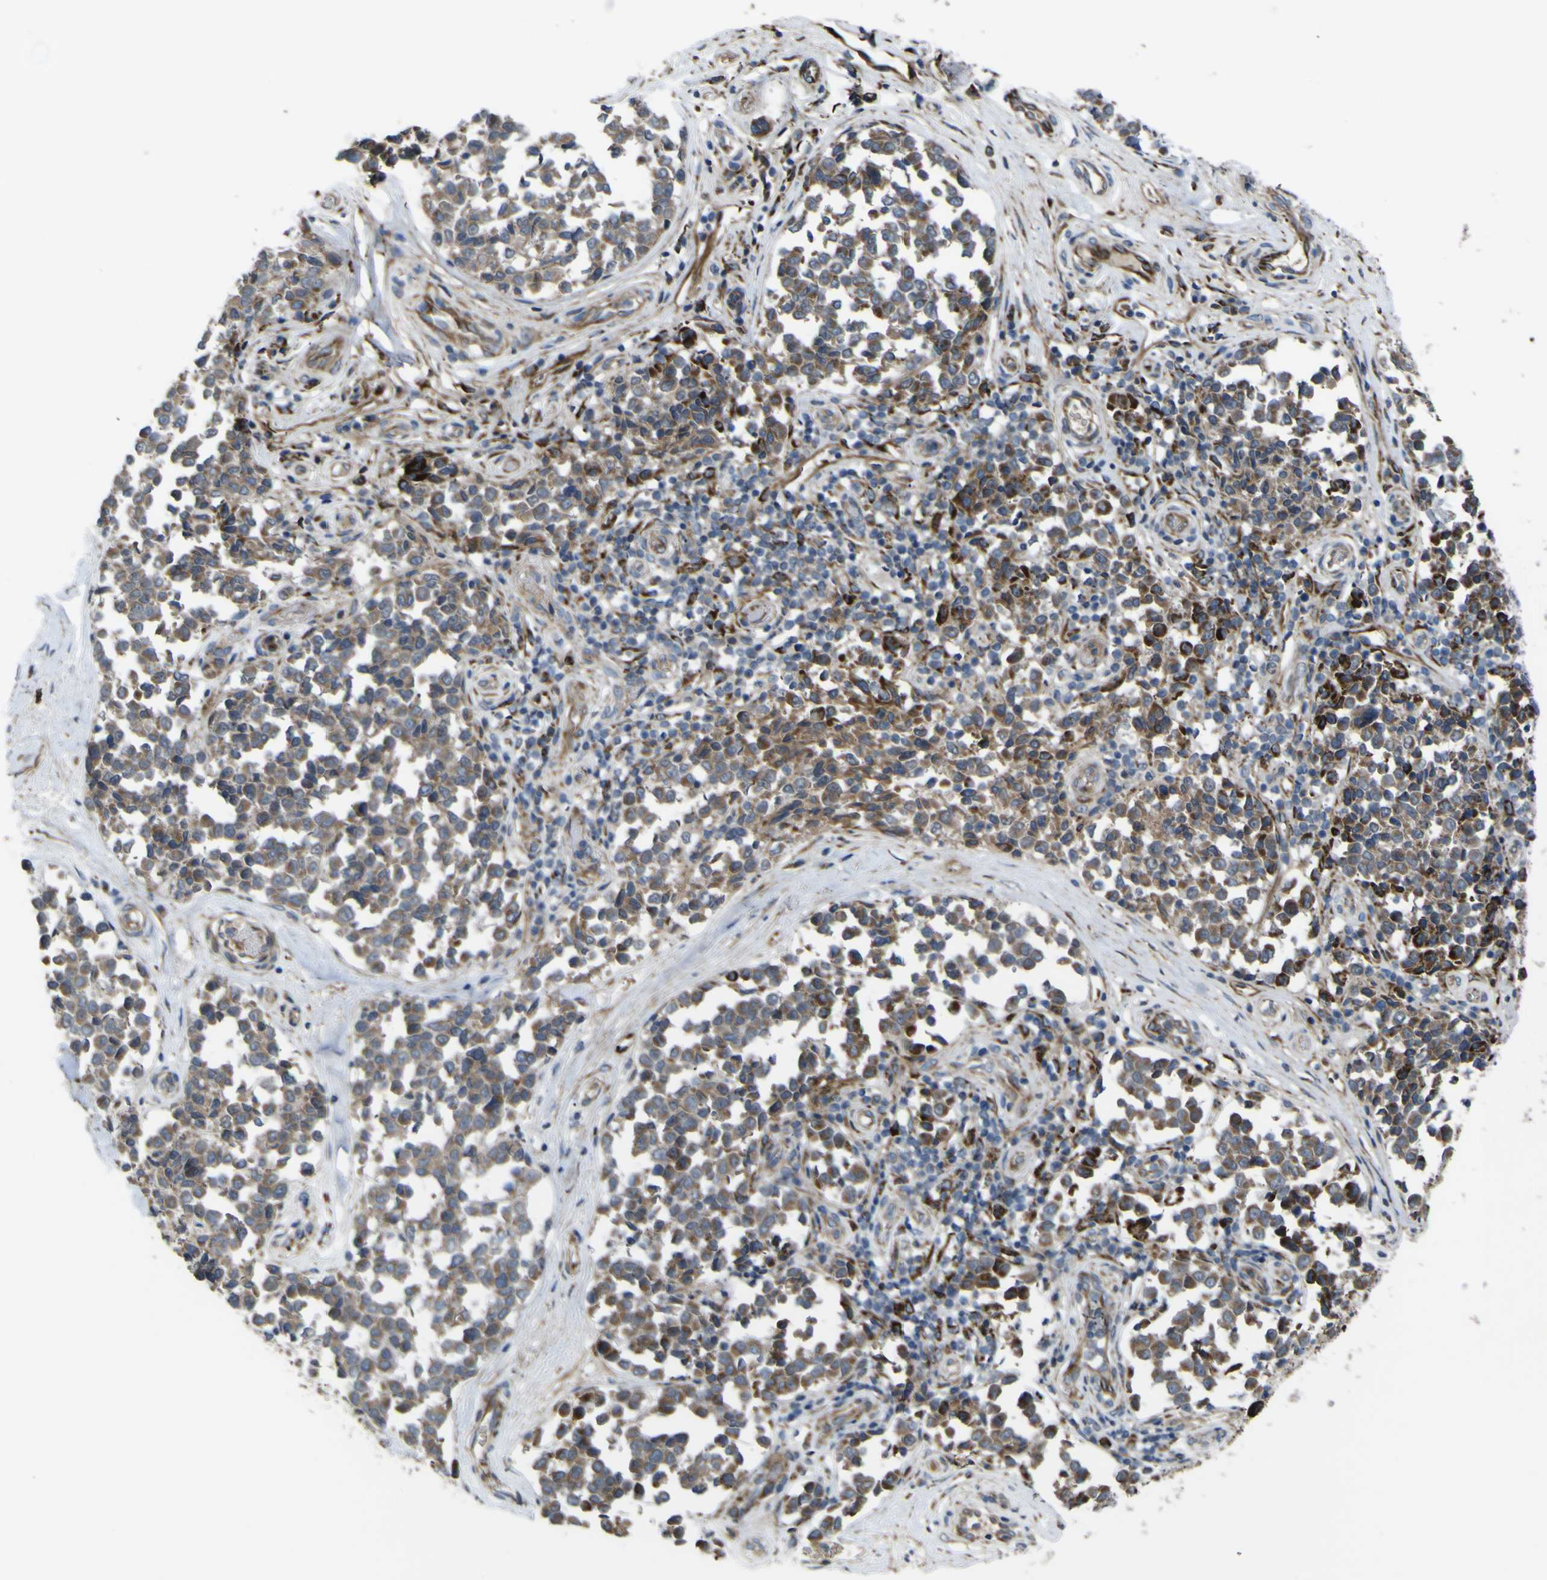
{"staining": {"intensity": "moderate", "quantity": ">75%", "location": "cytoplasmic/membranous"}, "tissue": "melanoma", "cell_type": "Tumor cells", "image_type": "cancer", "snomed": [{"axis": "morphology", "description": "Malignant melanoma, NOS"}, {"axis": "topography", "description": "Skin"}], "caption": "A high-resolution histopathology image shows immunohistochemistry staining of malignant melanoma, which demonstrates moderate cytoplasmic/membranous expression in approximately >75% of tumor cells.", "gene": "GPLD1", "patient": {"sex": "female", "age": 64}}